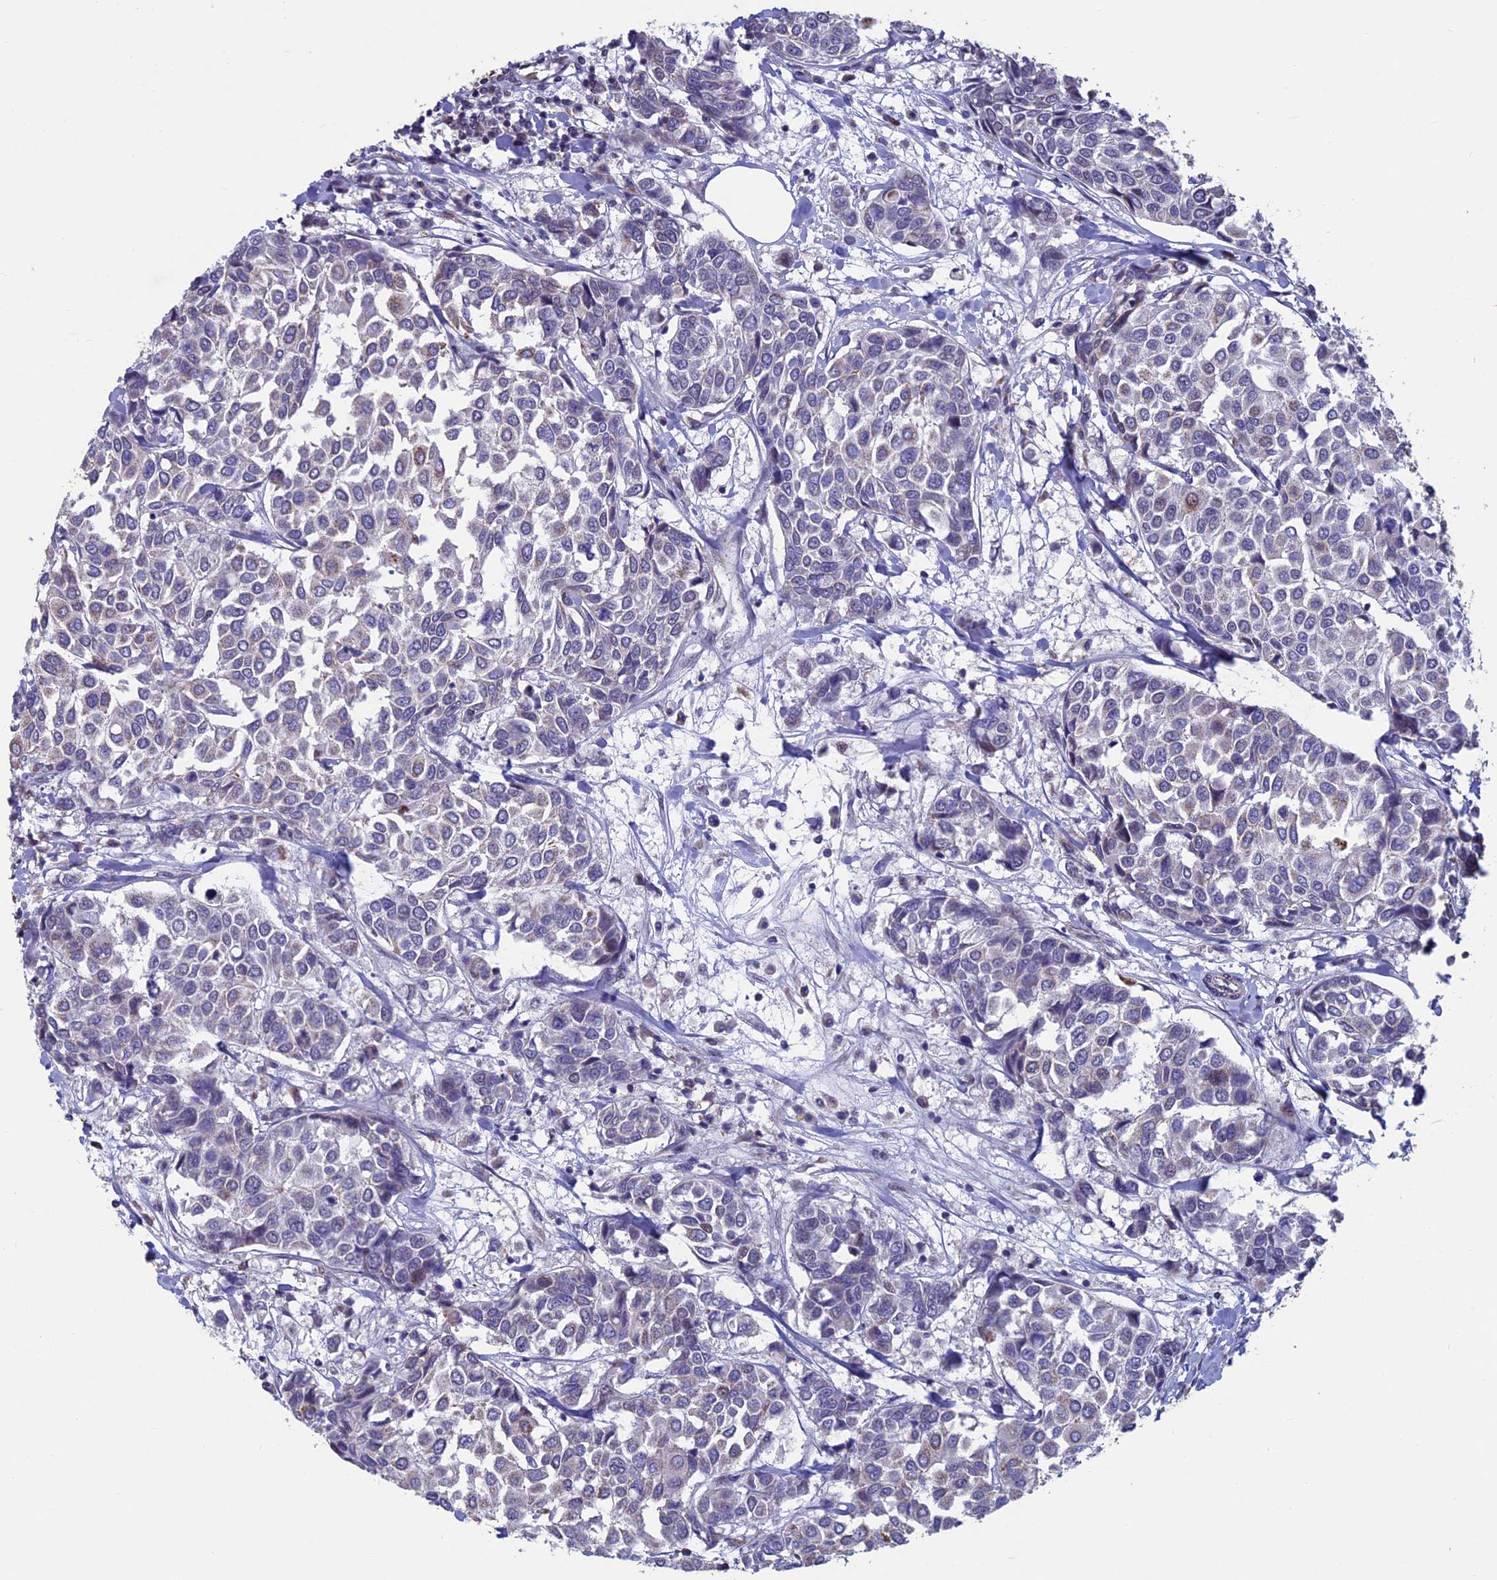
{"staining": {"intensity": "negative", "quantity": "none", "location": "none"}, "tissue": "breast cancer", "cell_type": "Tumor cells", "image_type": "cancer", "snomed": [{"axis": "morphology", "description": "Duct carcinoma"}, {"axis": "topography", "description": "Breast"}], "caption": "A high-resolution photomicrograph shows IHC staining of breast cancer (invasive ductal carcinoma), which reveals no significant positivity in tumor cells. (Stains: DAB immunohistochemistry (IHC) with hematoxylin counter stain, Microscopy: brightfield microscopy at high magnification).", "gene": "ACSS1", "patient": {"sex": "female", "age": 55}}